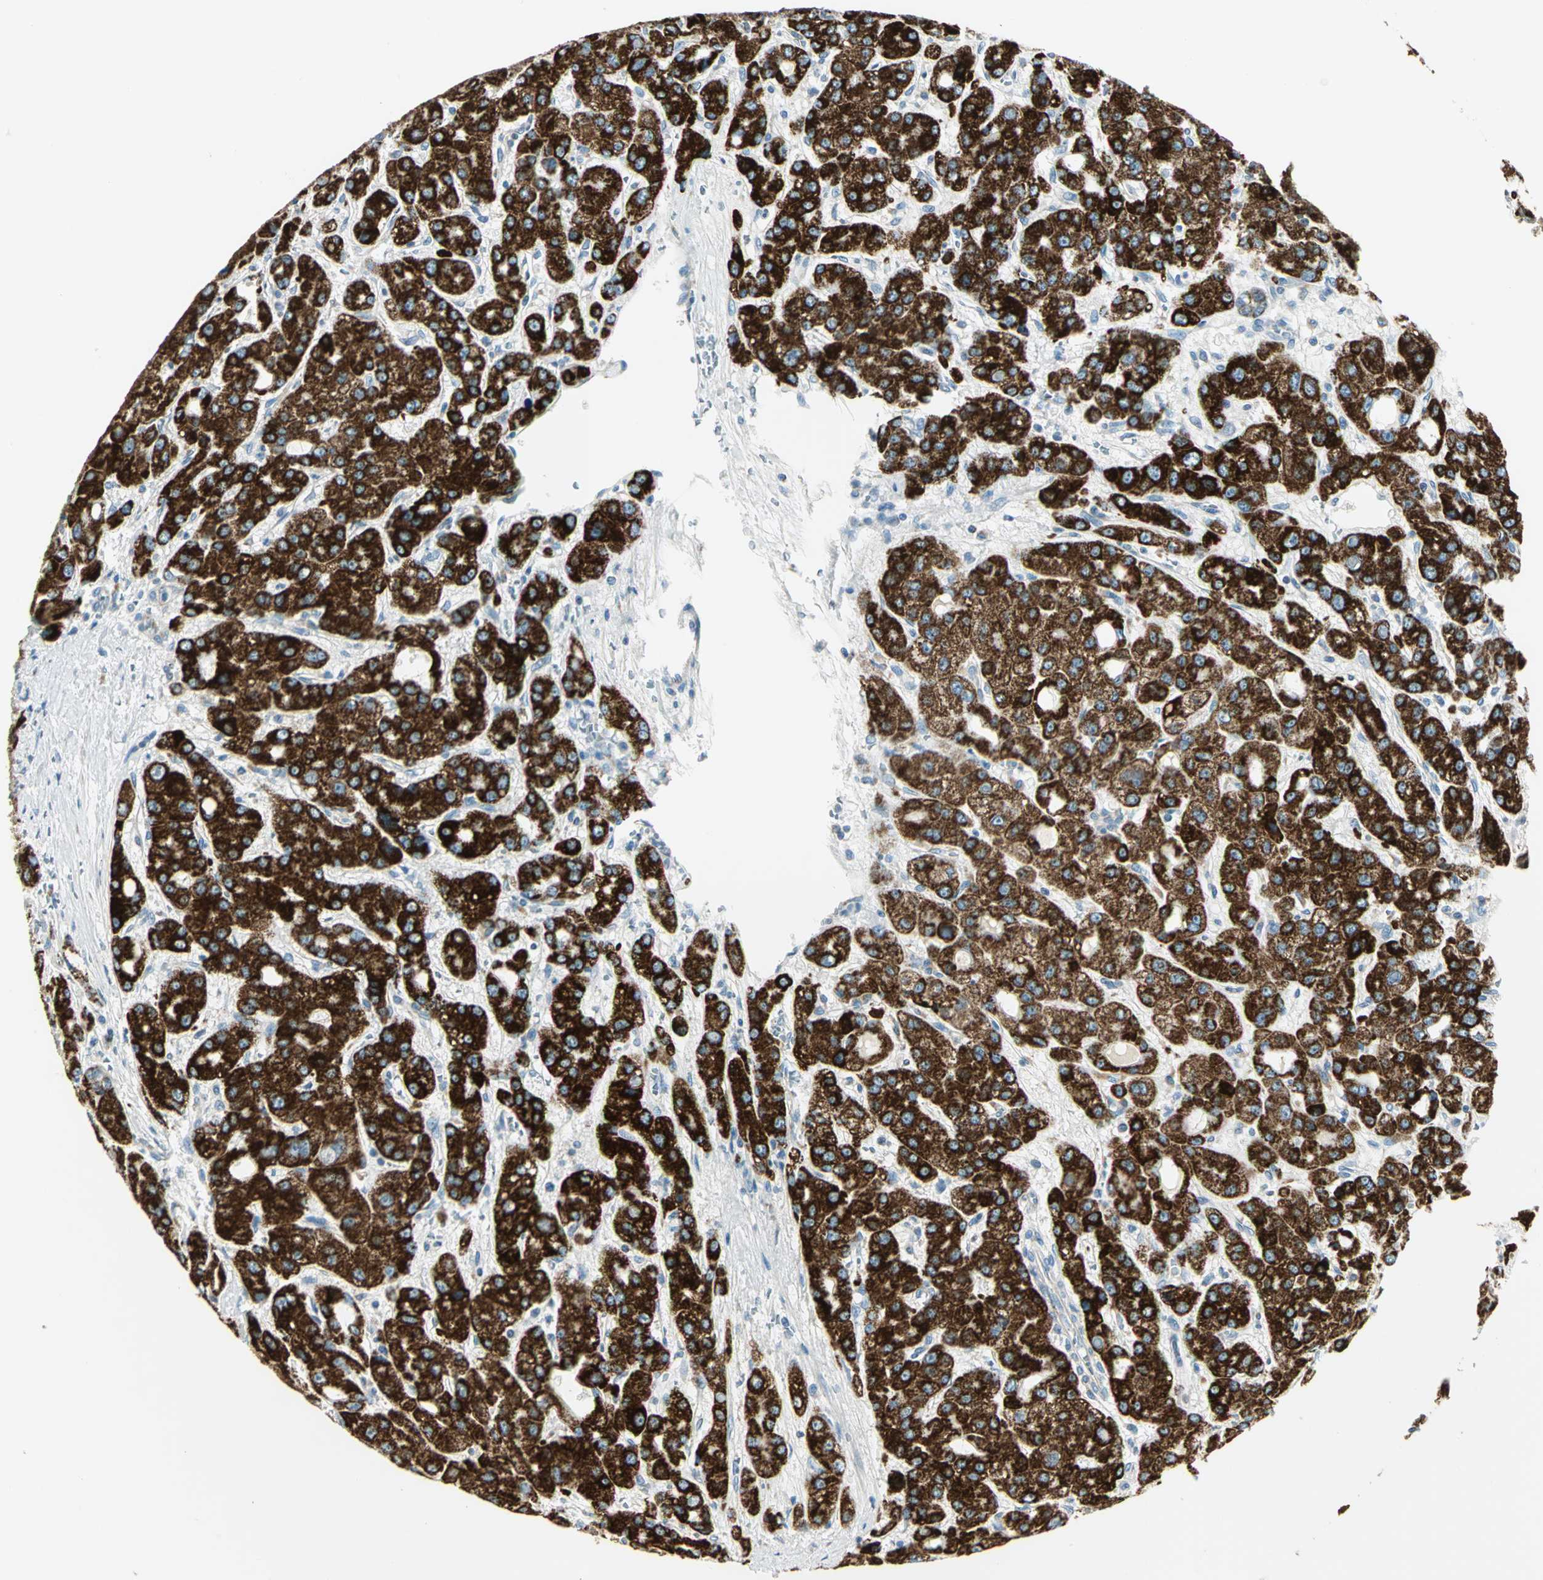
{"staining": {"intensity": "strong", "quantity": ">75%", "location": "cytoplasmic/membranous"}, "tissue": "liver cancer", "cell_type": "Tumor cells", "image_type": "cancer", "snomed": [{"axis": "morphology", "description": "Carcinoma, Hepatocellular, NOS"}, {"axis": "topography", "description": "Liver"}], "caption": "Protein staining displays strong cytoplasmic/membranous staining in about >75% of tumor cells in liver hepatocellular carcinoma.", "gene": "ACADM", "patient": {"sex": "male", "age": 55}}